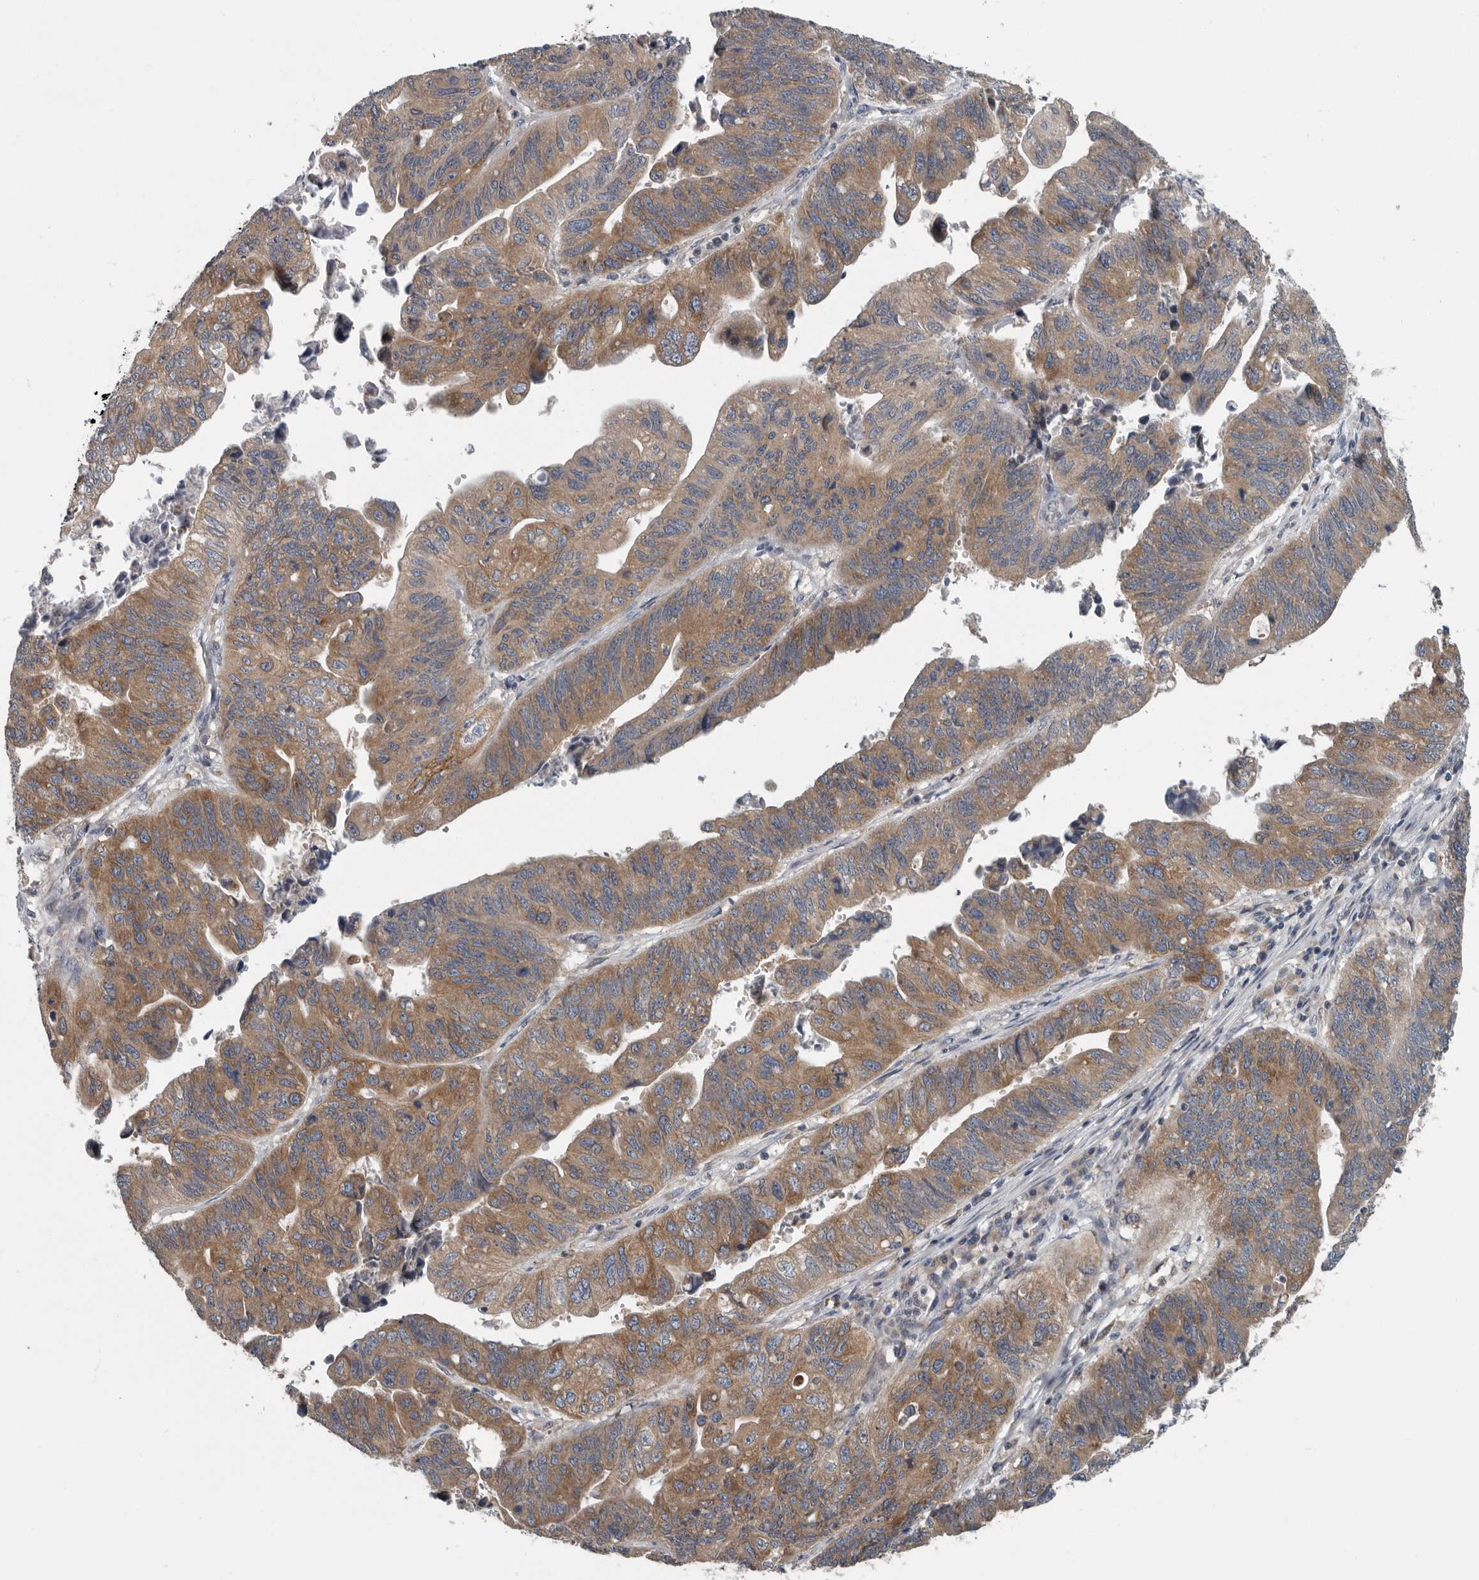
{"staining": {"intensity": "moderate", "quantity": ">75%", "location": "cytoplasmic/membranous"}, "tissue": "stomach cancer", "cell_type": "Tumor cells", "image_type": "cancer", "snomed": [{"axis": "morphology", "description": "Adenocarcinoma, NOS"}, {"axis": "topography", "description": "Stomach"}], "caption": "Protein staining of stomach cancer (adenocarcinoma) tissue shows moderate cytoplasmic/membranous staining in about >75% of tumor cells.", "gene": "TMEM199", "patient": {"sex": "male", "age": 59}}